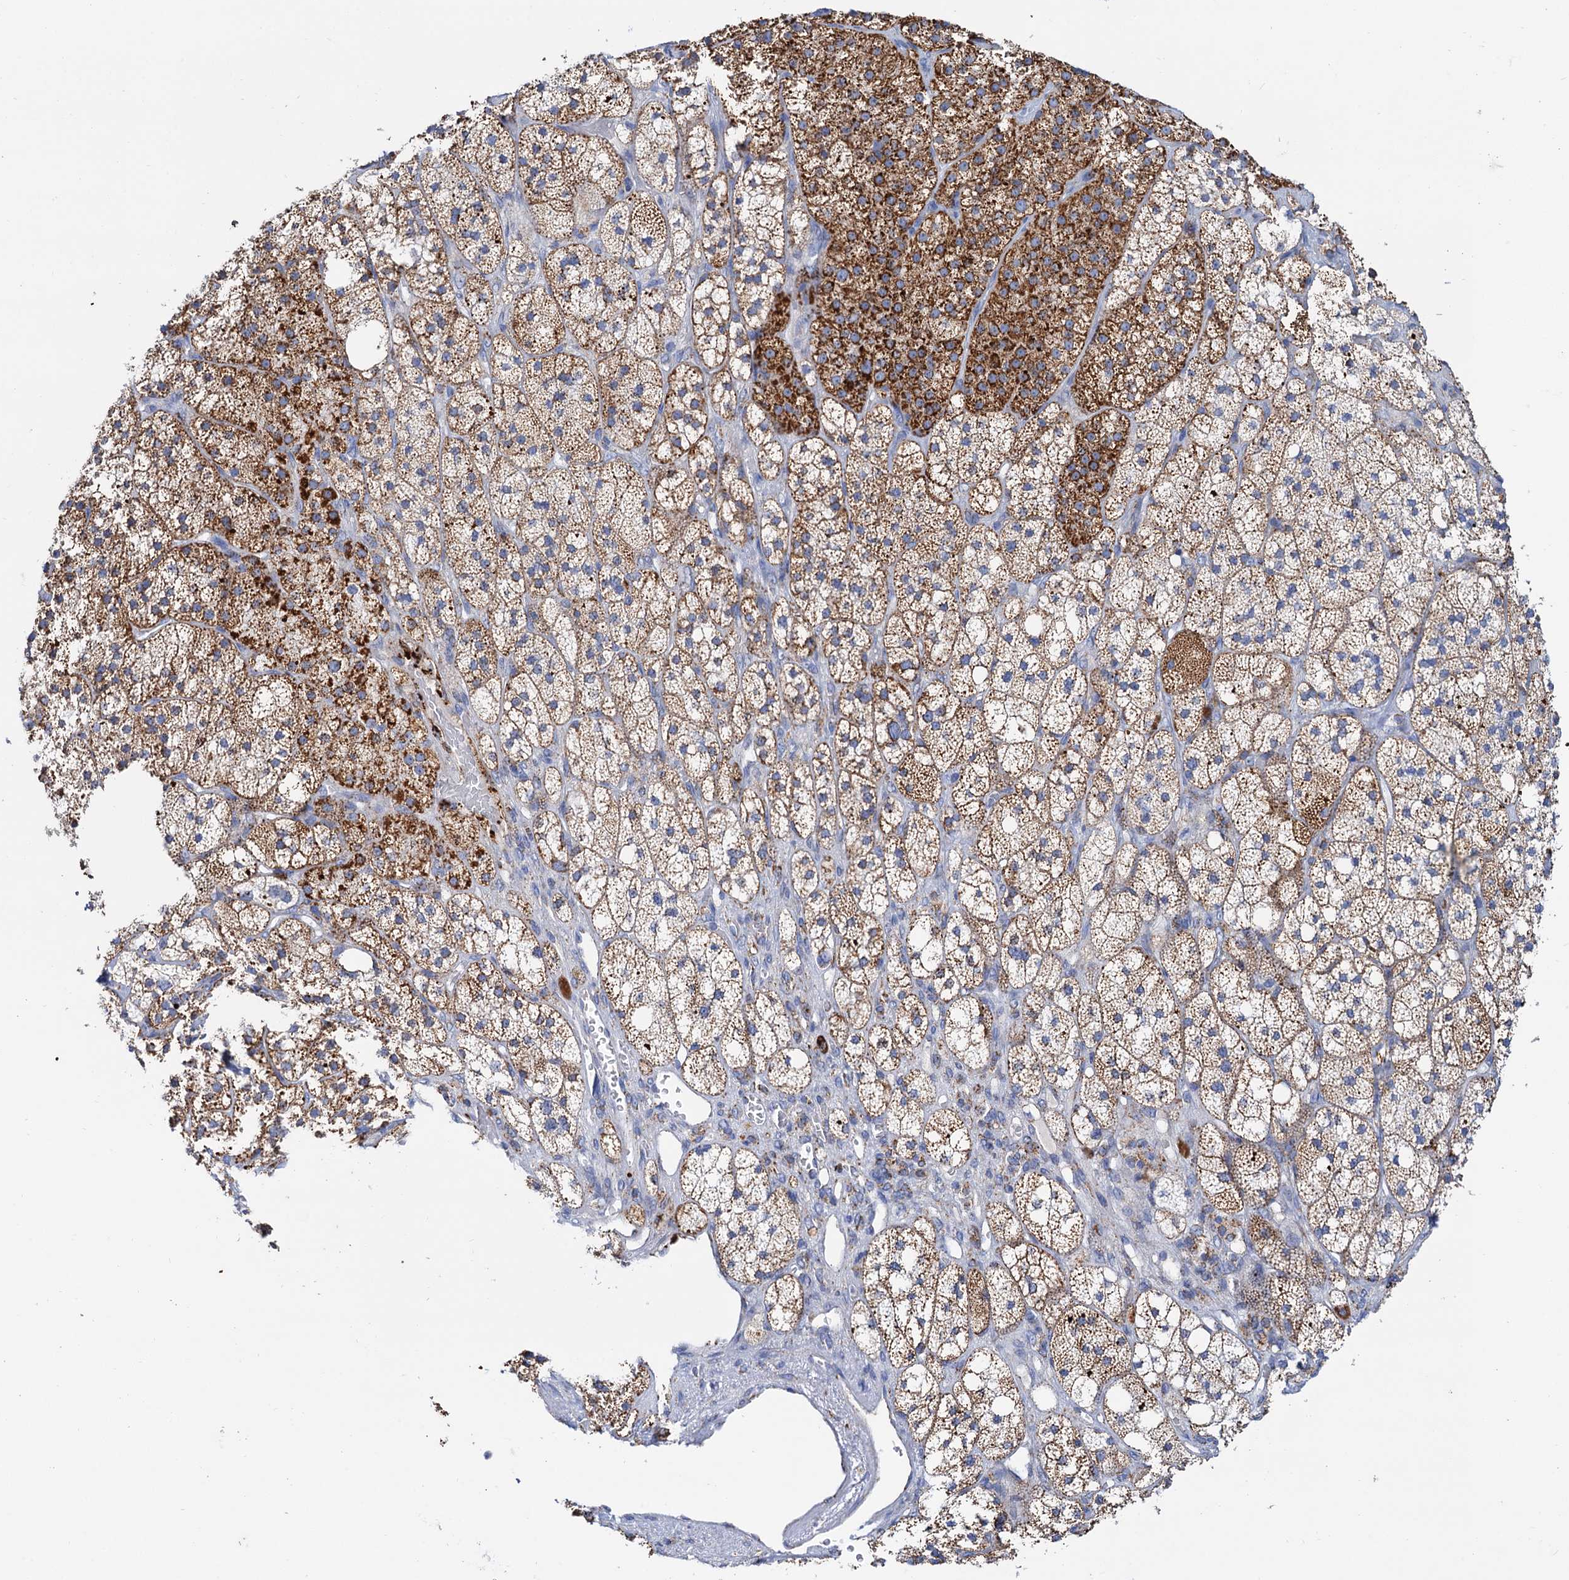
{"staining": {"intensity": "moderate", "quantity": "25%-75%", "location": "cytoplasmic/membranous"}, "tissue": "adrenal gland", "cell_type": "Glandular cells", "image_type": "normal", "snomed": [{"axis": "morphology", "description": "Normal tissue, NOS"}, {"axis": "topography", "description": "Adrenal gland"}], "caption": "The histopathology image exhibits immunohistochemical staining of benign adrenal gland. There is moderate cytoplasmic/membranous positivity is identified in approximately 25%-75% of glandular cells.", "gene": "C2CD3", "patient": {"sex": "male", "age": 61}}